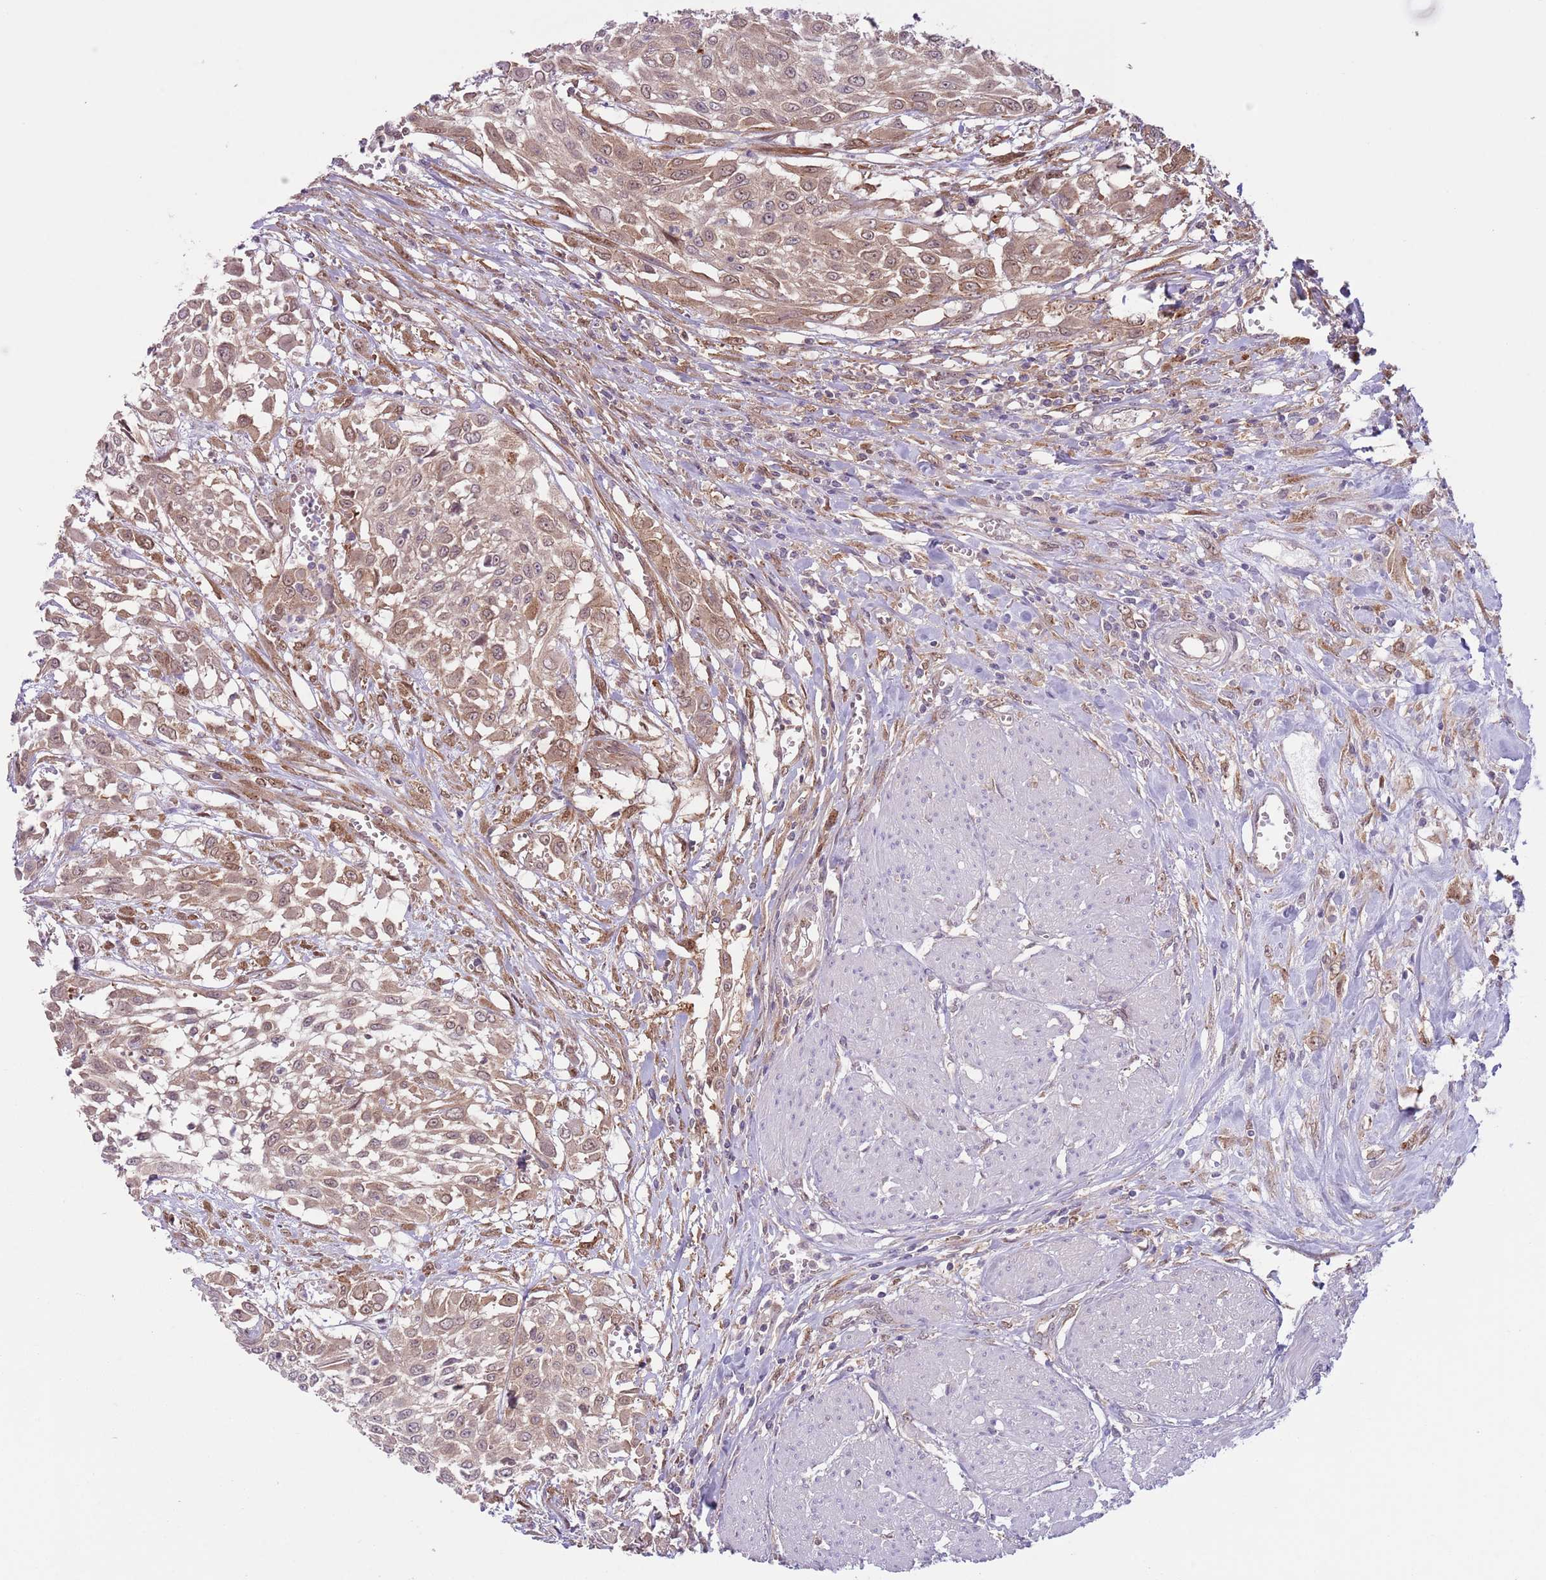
{"staining": {"intensity": "weak", "quantity": ">75%", "location": "cytoplasmic/membranous"}, "tissue": "urothelial cancer", "cell_type": "Tumor cells", "image_type": "cancer", "snomed": [{"axis": "morphology", "description": "Urothelial carcinoma, High grade"}, {"axis": "topography", "description": "Urinary bladder"}], "caption": "Human urothelial cancer stained with a protein marker exhibits weak staining in tumor cells.", "gene": "COPE", "patient": {"sex": "male", "age": 57}}